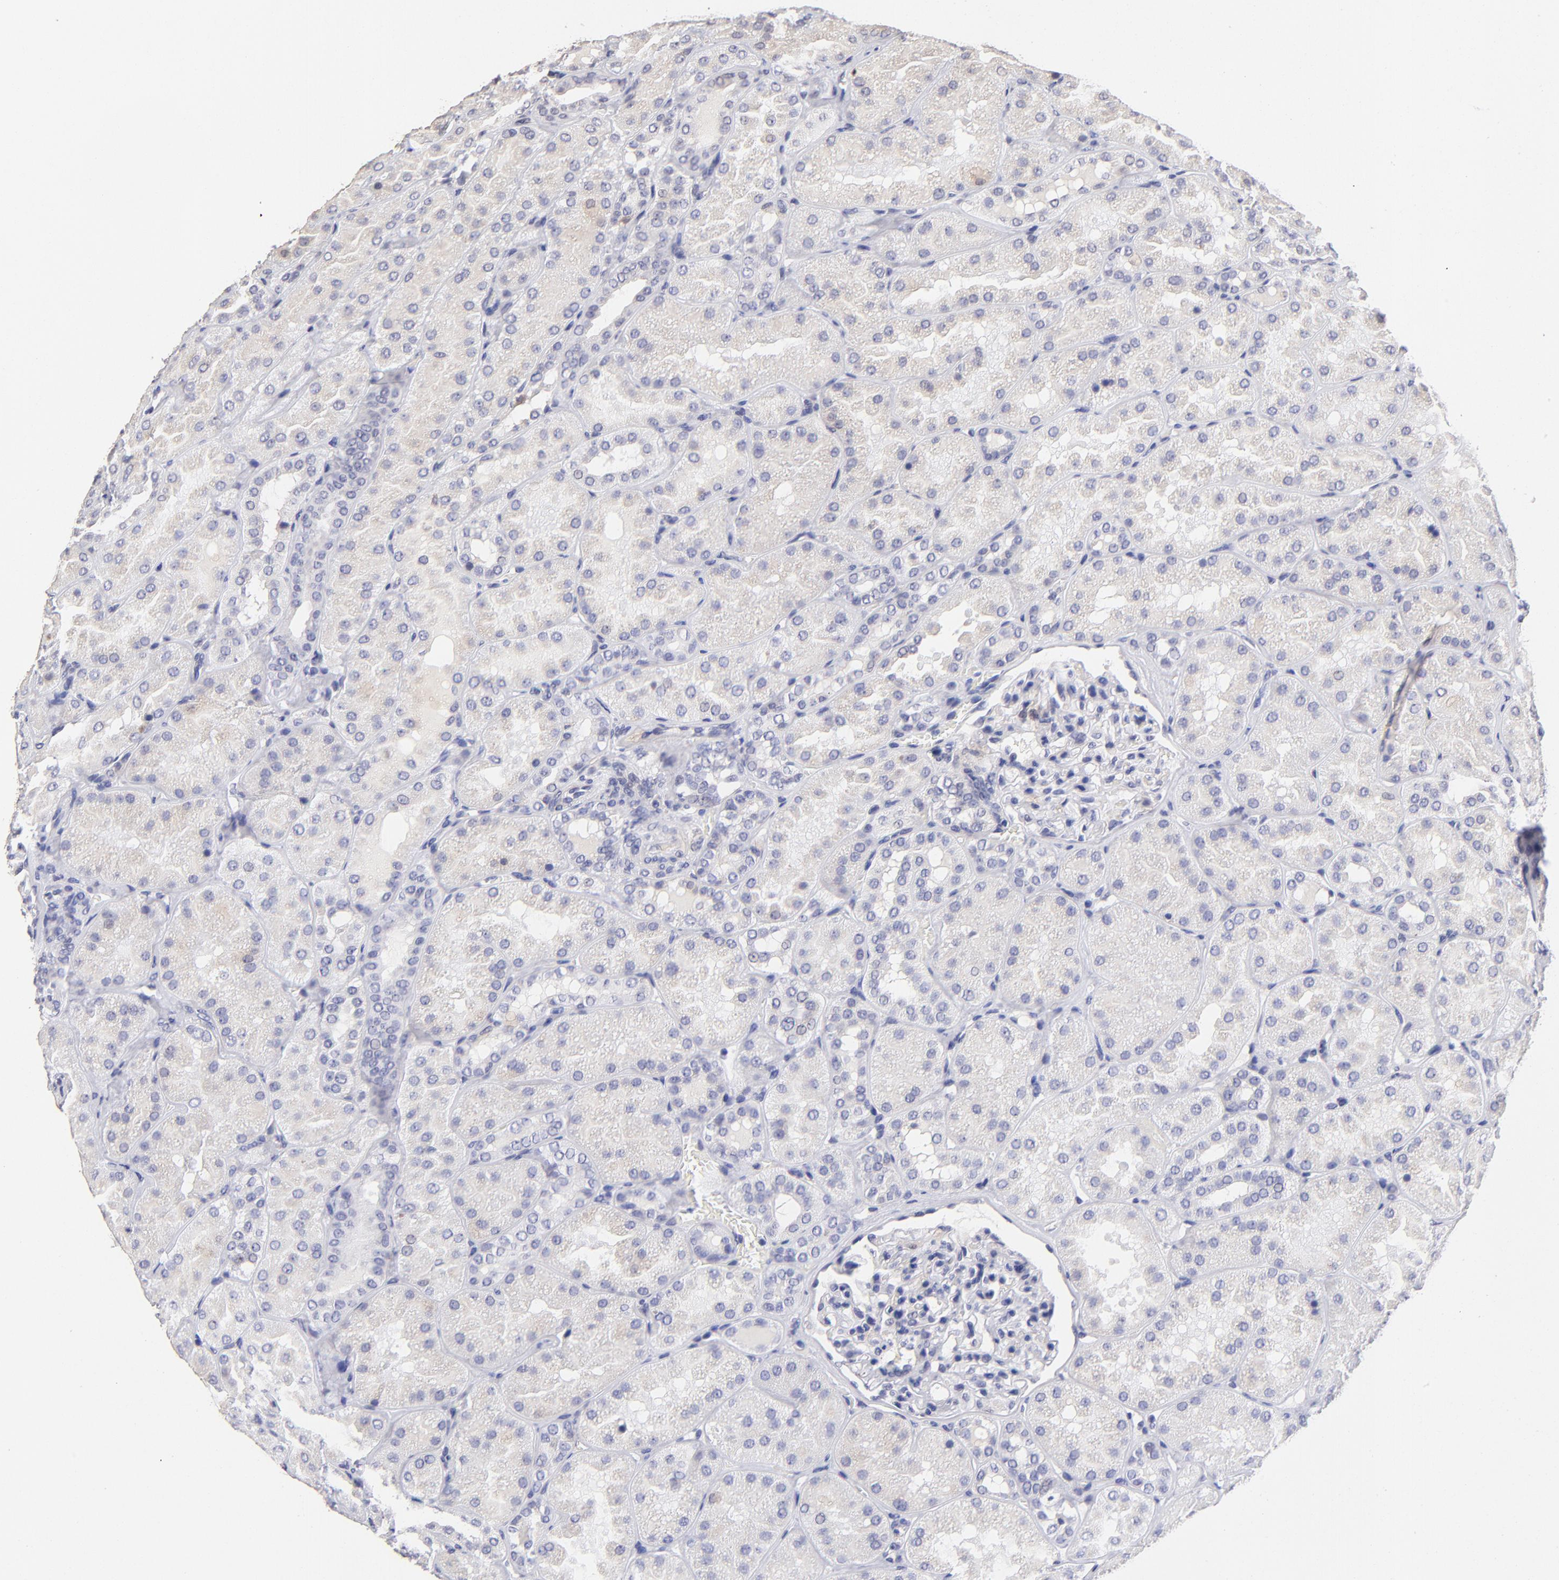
{"staining": {"intensity": "negative", "quantity": "none", "location": "none"}, "tissue": "kidney", "cell_type": "Cells in glomeruli", "image_type": "normal", "snomed": [{"axis": "morphology", "description": "Normal tissue, NOS"}, {"axis": "topography", "description": "Kidney"}], "caption": "Protein analysis of benign kidney reveals no significant expression in cells in glomeruli.", "gene": "DNMT1", "patient": {"sex": "male", "age": 28}}